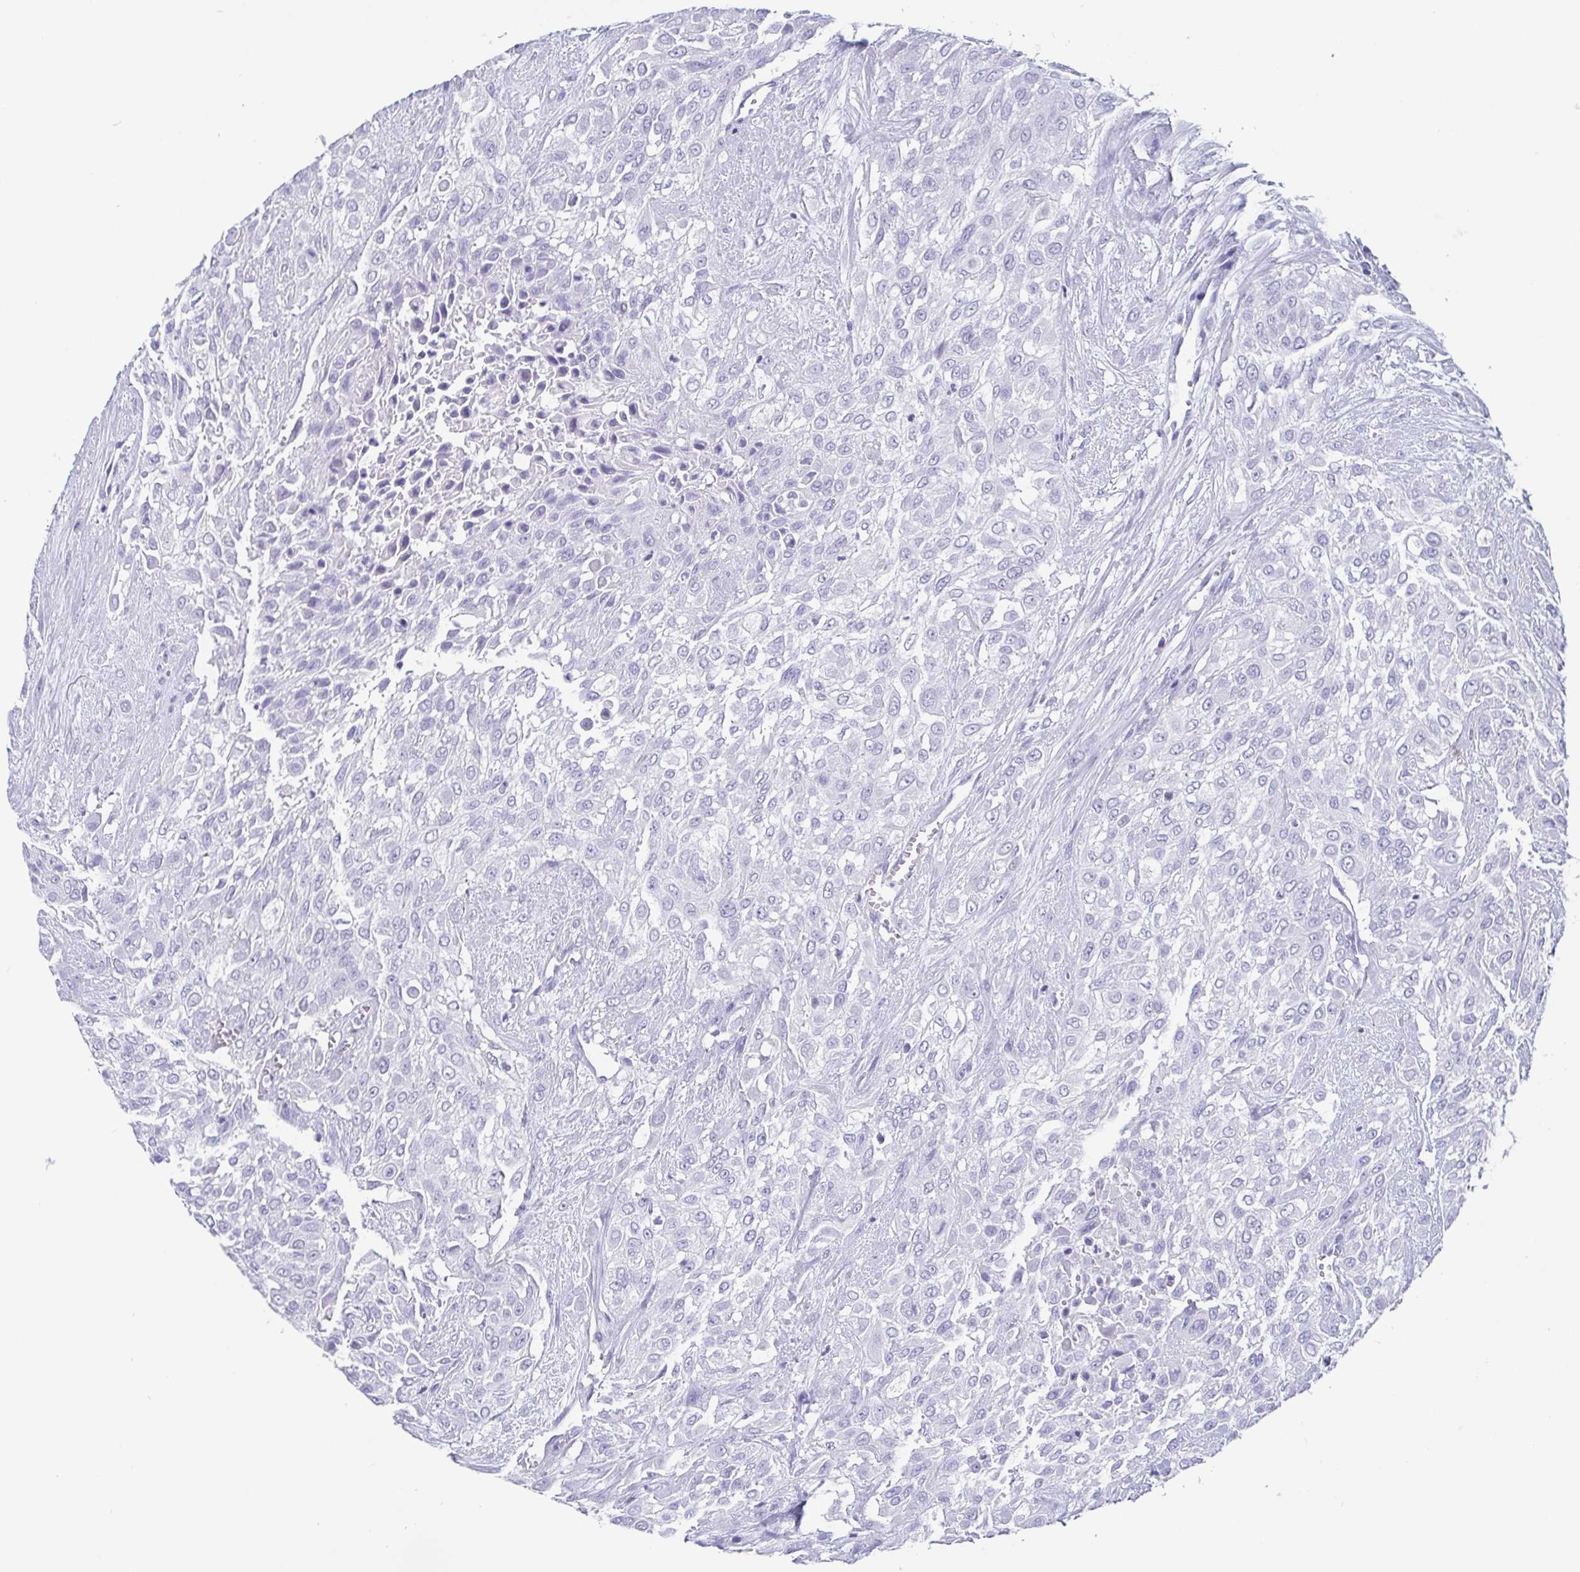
{"staining": {"intensity": "negative", "quantity": "none", "location": "none"}, "tissue": "urothelial cancer", "cell_type": "Tumor cells", "image_type": "cancer", "snomed": [{"axis": "morphology", "description": "Urothelial carcinoma, High grade"}, {"axis": "topography", "description": "Urinary bladder"}], "caption": "DAB immunohistochemical staining of high-grade urothelial carcinoma reveals no significant positivity in tumor cells.", "gene": "SCGN", "patient": {"sex": "male", "age": 57}}